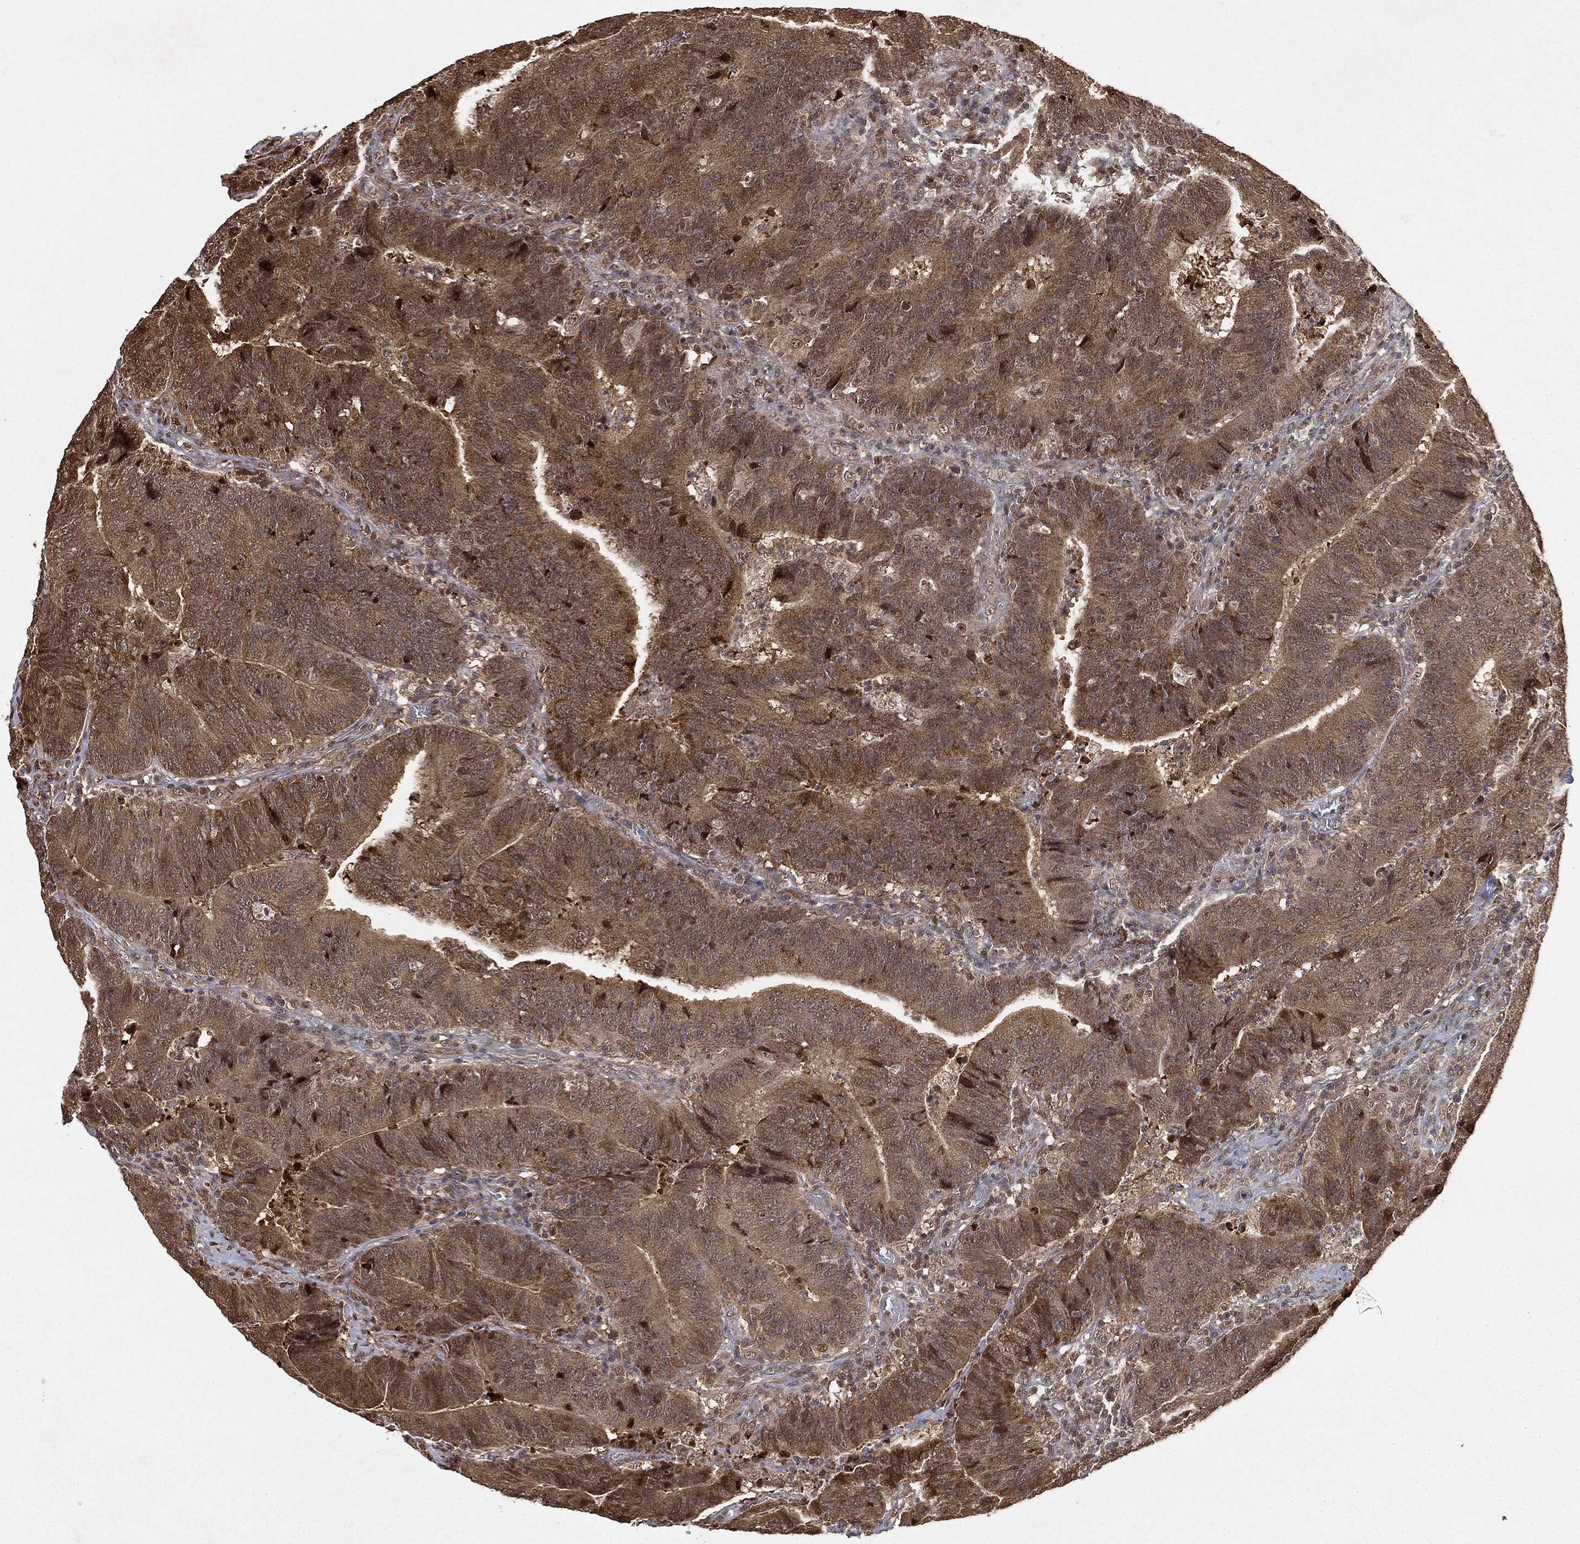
{"staining": {"intensity": "moderate", "quantity": ">75%", "location": "cytoplasmic/membranous,nuclear"}, "tissue": "colorectal cancer", "cell_type": "Tumor cells", "image_type": "cancer", "snomed": [{"axis": "morphology", "description": "Adenocarcinoma, NOS"}, {"axis": "topography", "description": "Colon"}], "caption": "Immunohistochemistry of colorectal adenocarcinoma reveals medium levels of moderate cytoplasmic/membranous and nuclear expression in approximately >75% of tumor cells.", "gene": "ZNHIT6", "patient": {"sex": "female", "age": 75}}